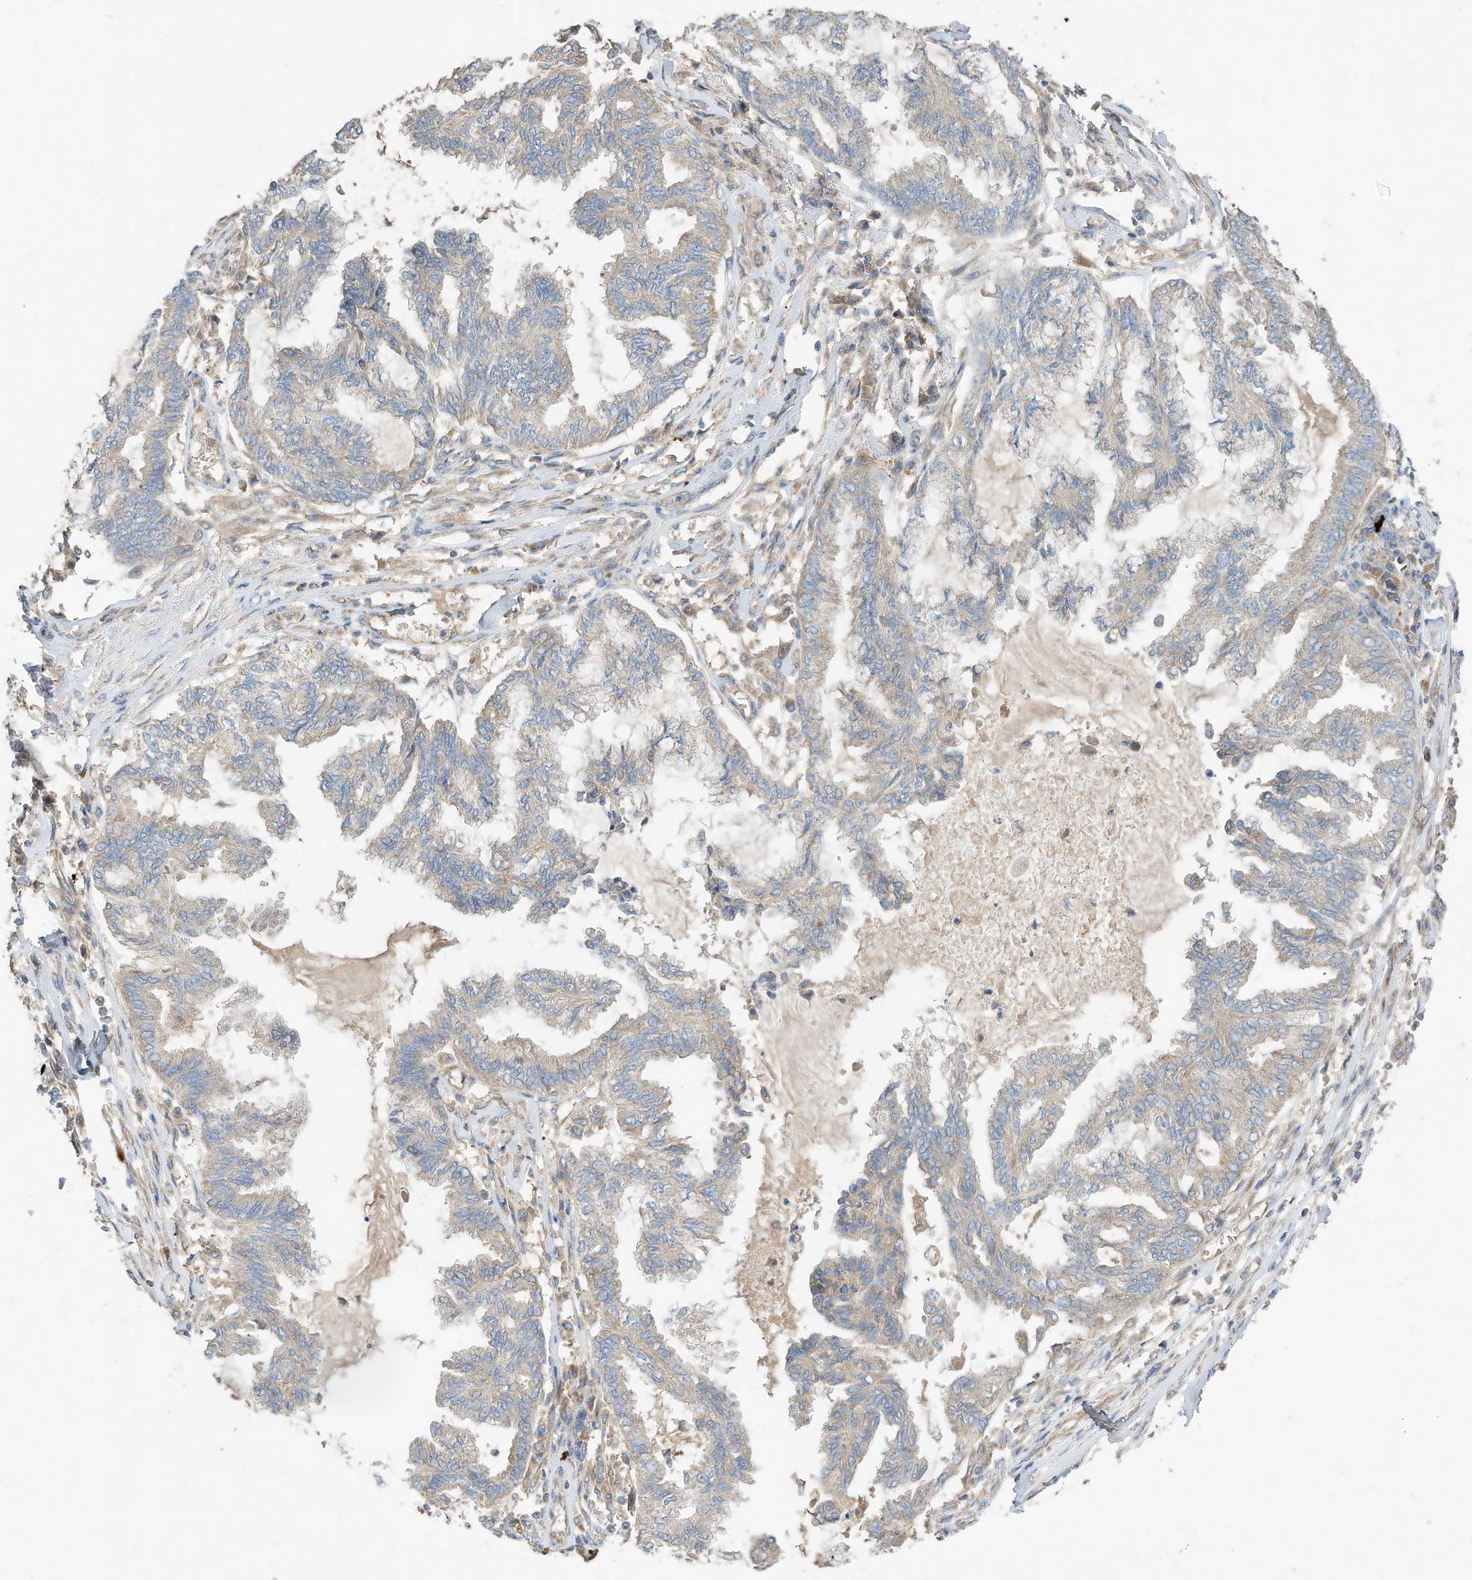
{"staining": {"intensity": "negative", "quantity": "none", "location": "none"}, "tissue": "endometrial cancer", "cell_type": "Tumor cells", "image_type": "cancer", "snomed": [{"axis": "morphology", "description": "Adenocarcinoma, NOS"}, {"axis": "topography", "description": "Endometrium"}], "caption": "Image shows no protein expression in tumor cells of adenocarcinoma (endometrial) tissue.", "gene": "CPAMD8", "patient": {"sex": "female", "age": 86}}